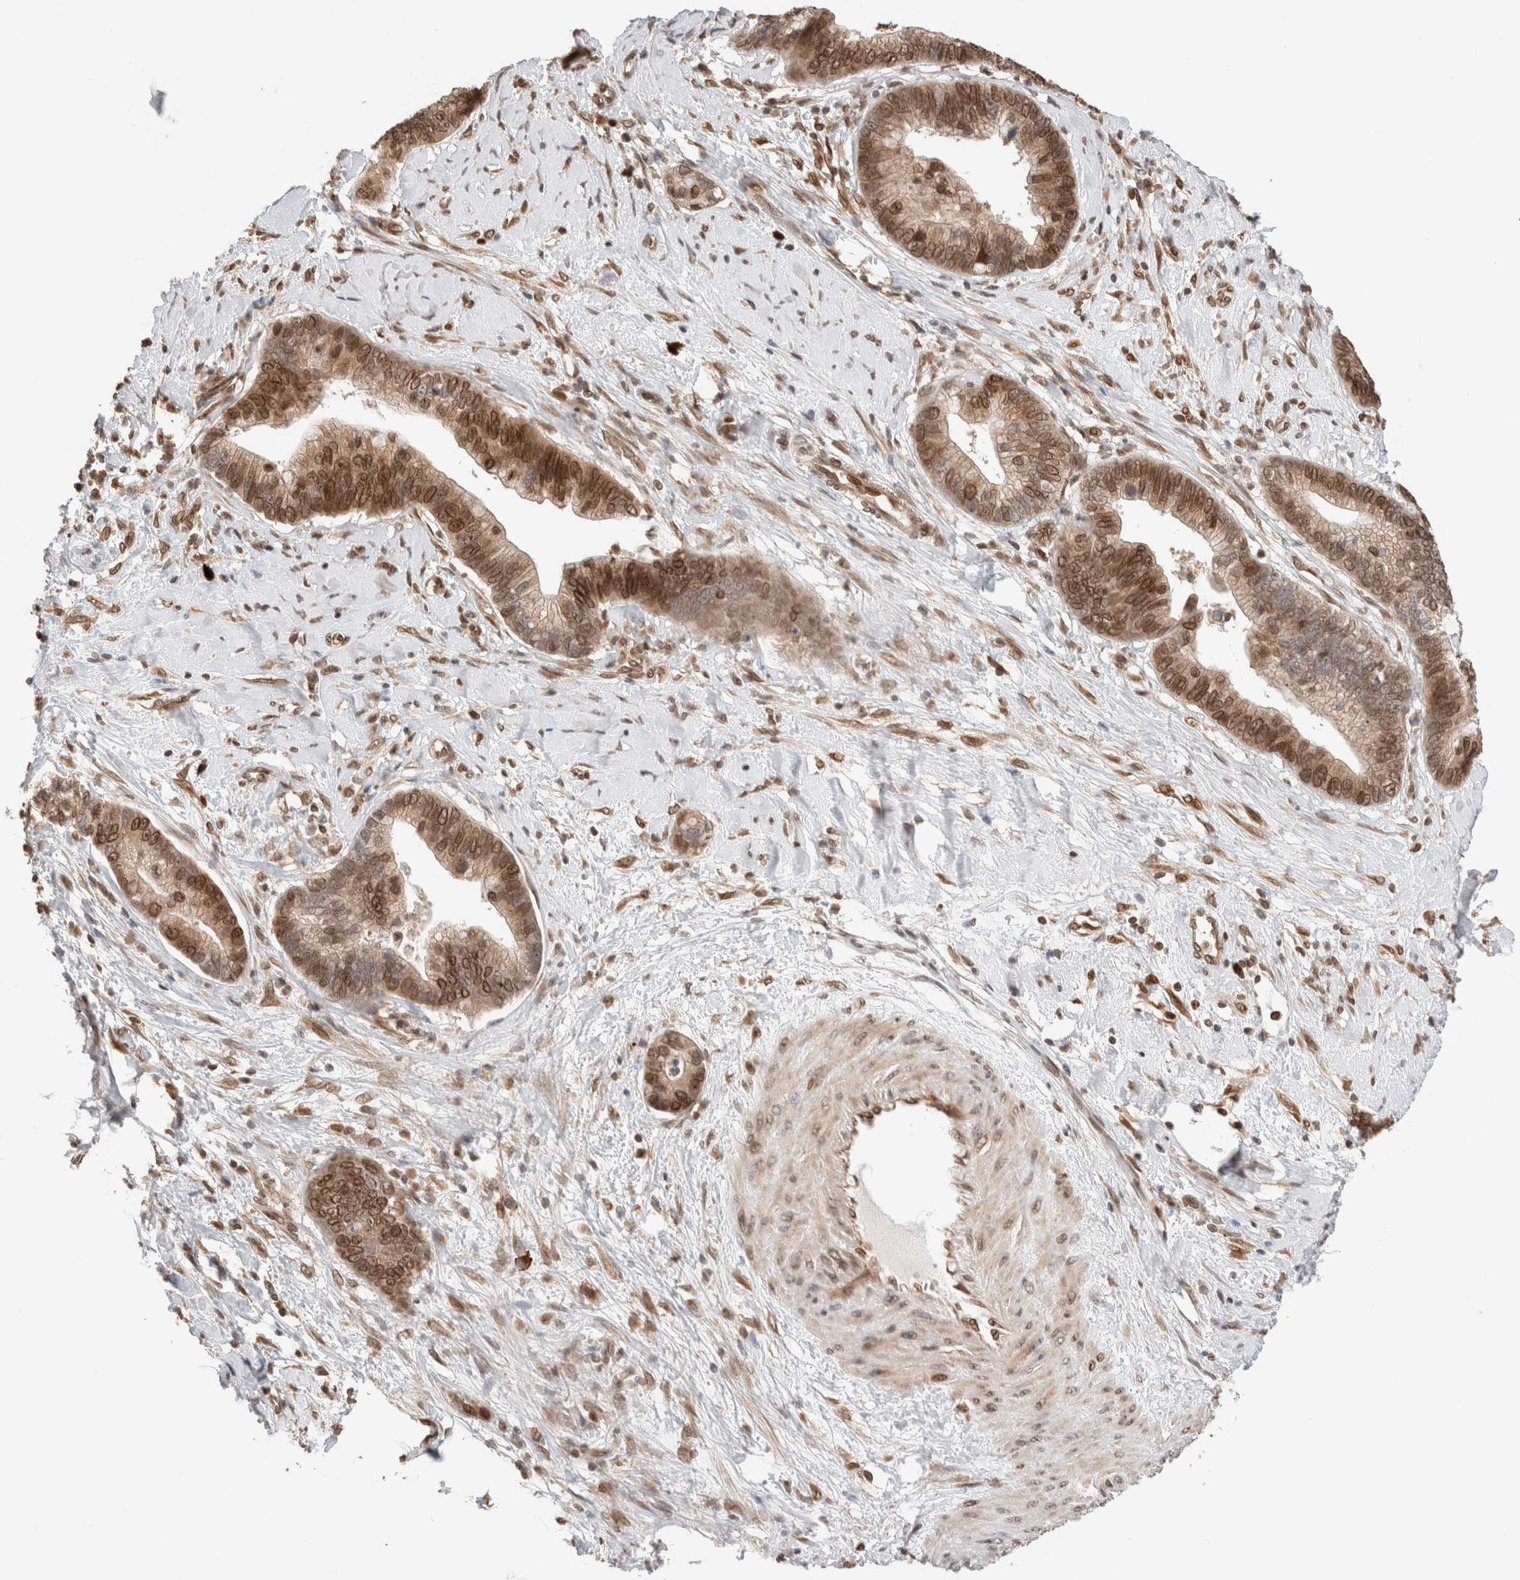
{"staining": {"intensity": "strong", "quantity": ">75%", "location": "cytoplasmic/membranous,nuclear"}, "tissue": "cervical cancer", "cell_type": "Tumor cells", "image_type": "cancer", "snomed": [{"axis": "morphology", "description": "Adenocarcinoma, NOS"}, {"axis": "topography", "description": "Cervix"}], "caption": "An image of human cervical cancer stained for a protein displays strong cytoplasmic/membranous and nuclear brown staining in tumor cells.", "gene": "TPR", "patient": {"sex": "female", "age": 44}}